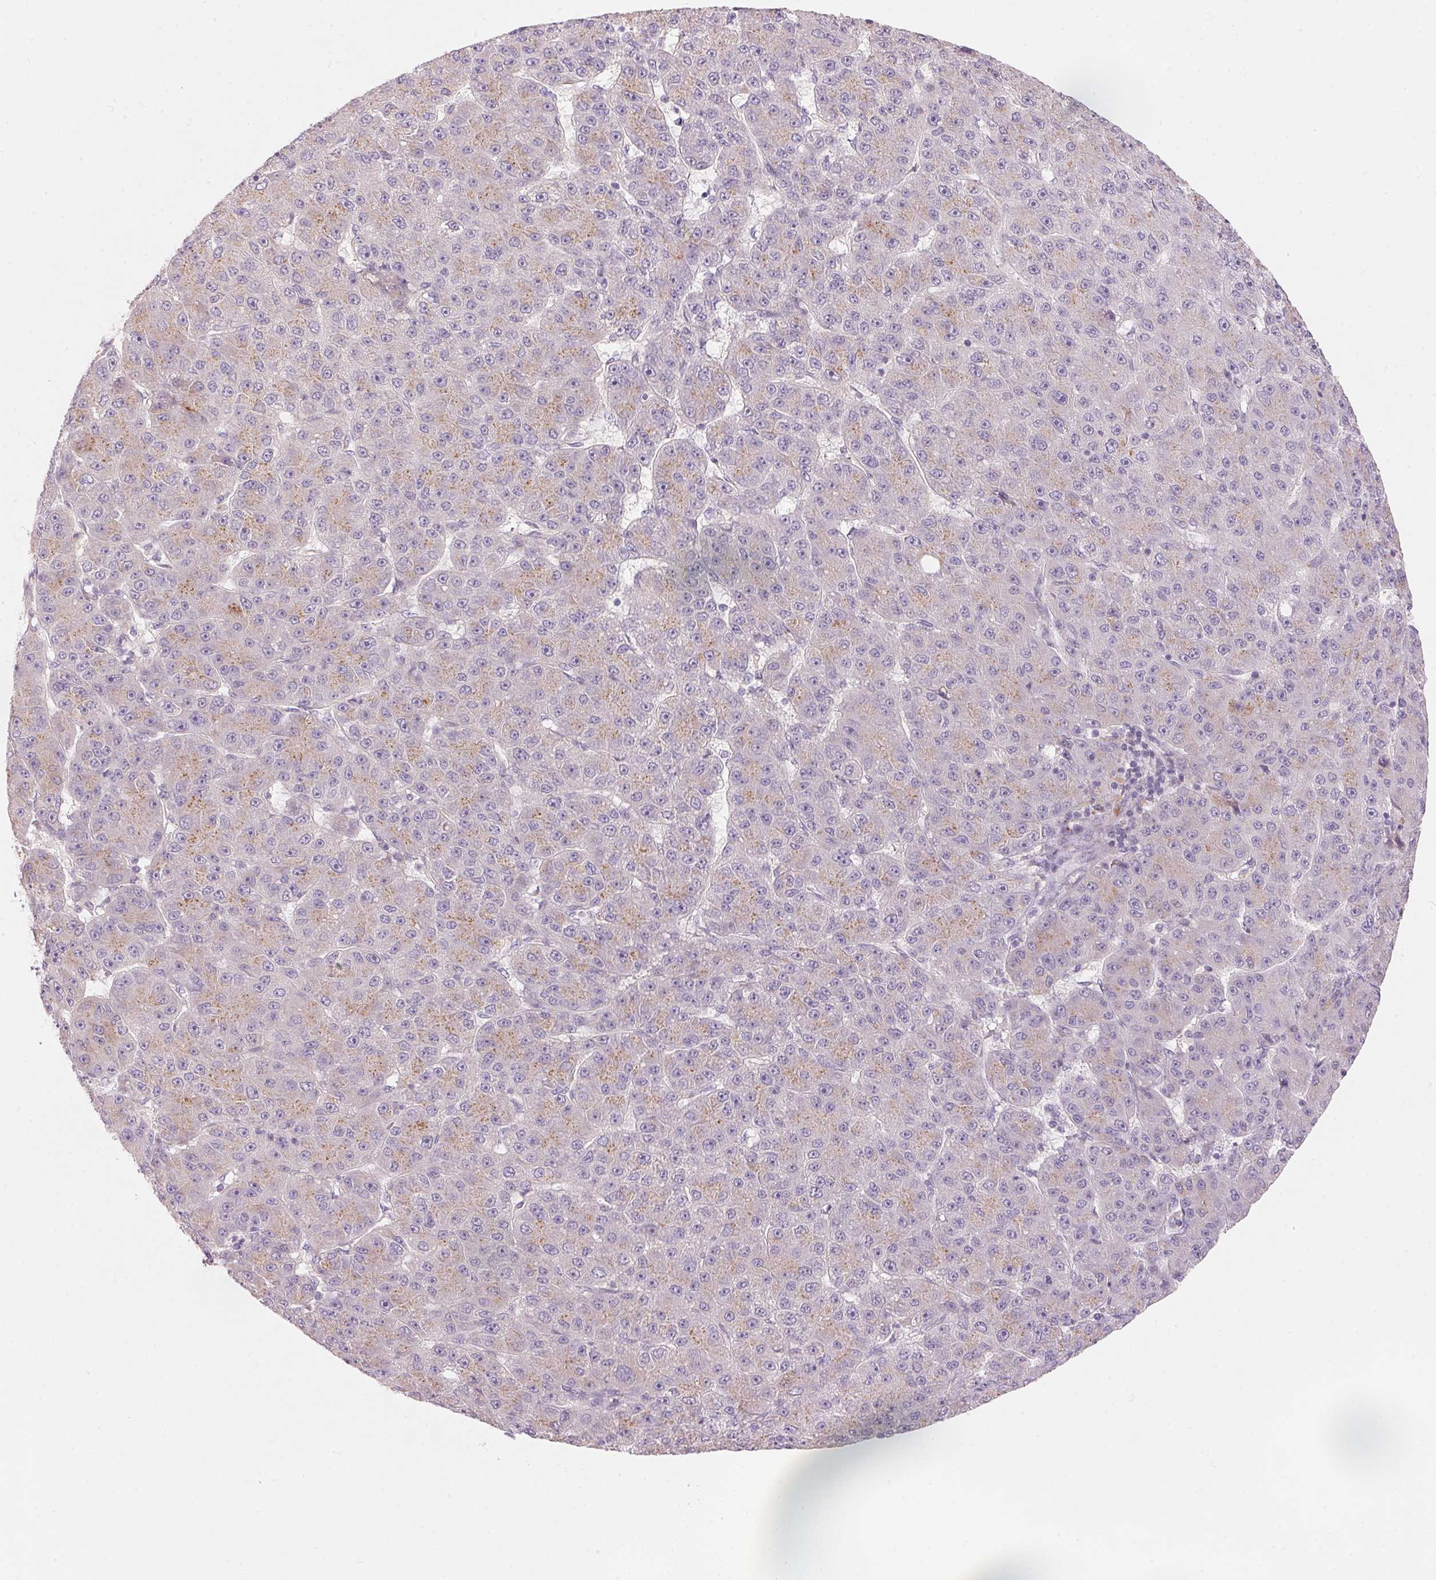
{"staining": {"intensity": "weak", "quantity": "25%-75%", "location": "cytoplasmic/membranous"}, "tissue": "liver cancer", "cell_type": "Tumor cells", "image_type": "cancer", "snomed": [{"axis": "morphology", "description": "Carcinoma, Hepatocellular, NOS"}, {"axis": "topography", "description": "Liver"}], "caption": "IHC (DAB (3,3'-diaminobenzidine)) staining of human liver cancer reveals weak cytoplasmic/membranous protein expression in approximately 25%-75% of tumor cells. Using DAB (3,3'-diaminobenzidine) (brown) and hematoxylin (blue) stains, captured at high magnification using brightfield microscopy.", "gene": "DRAM2", "patient": {"sex": "male", "age": 67}}